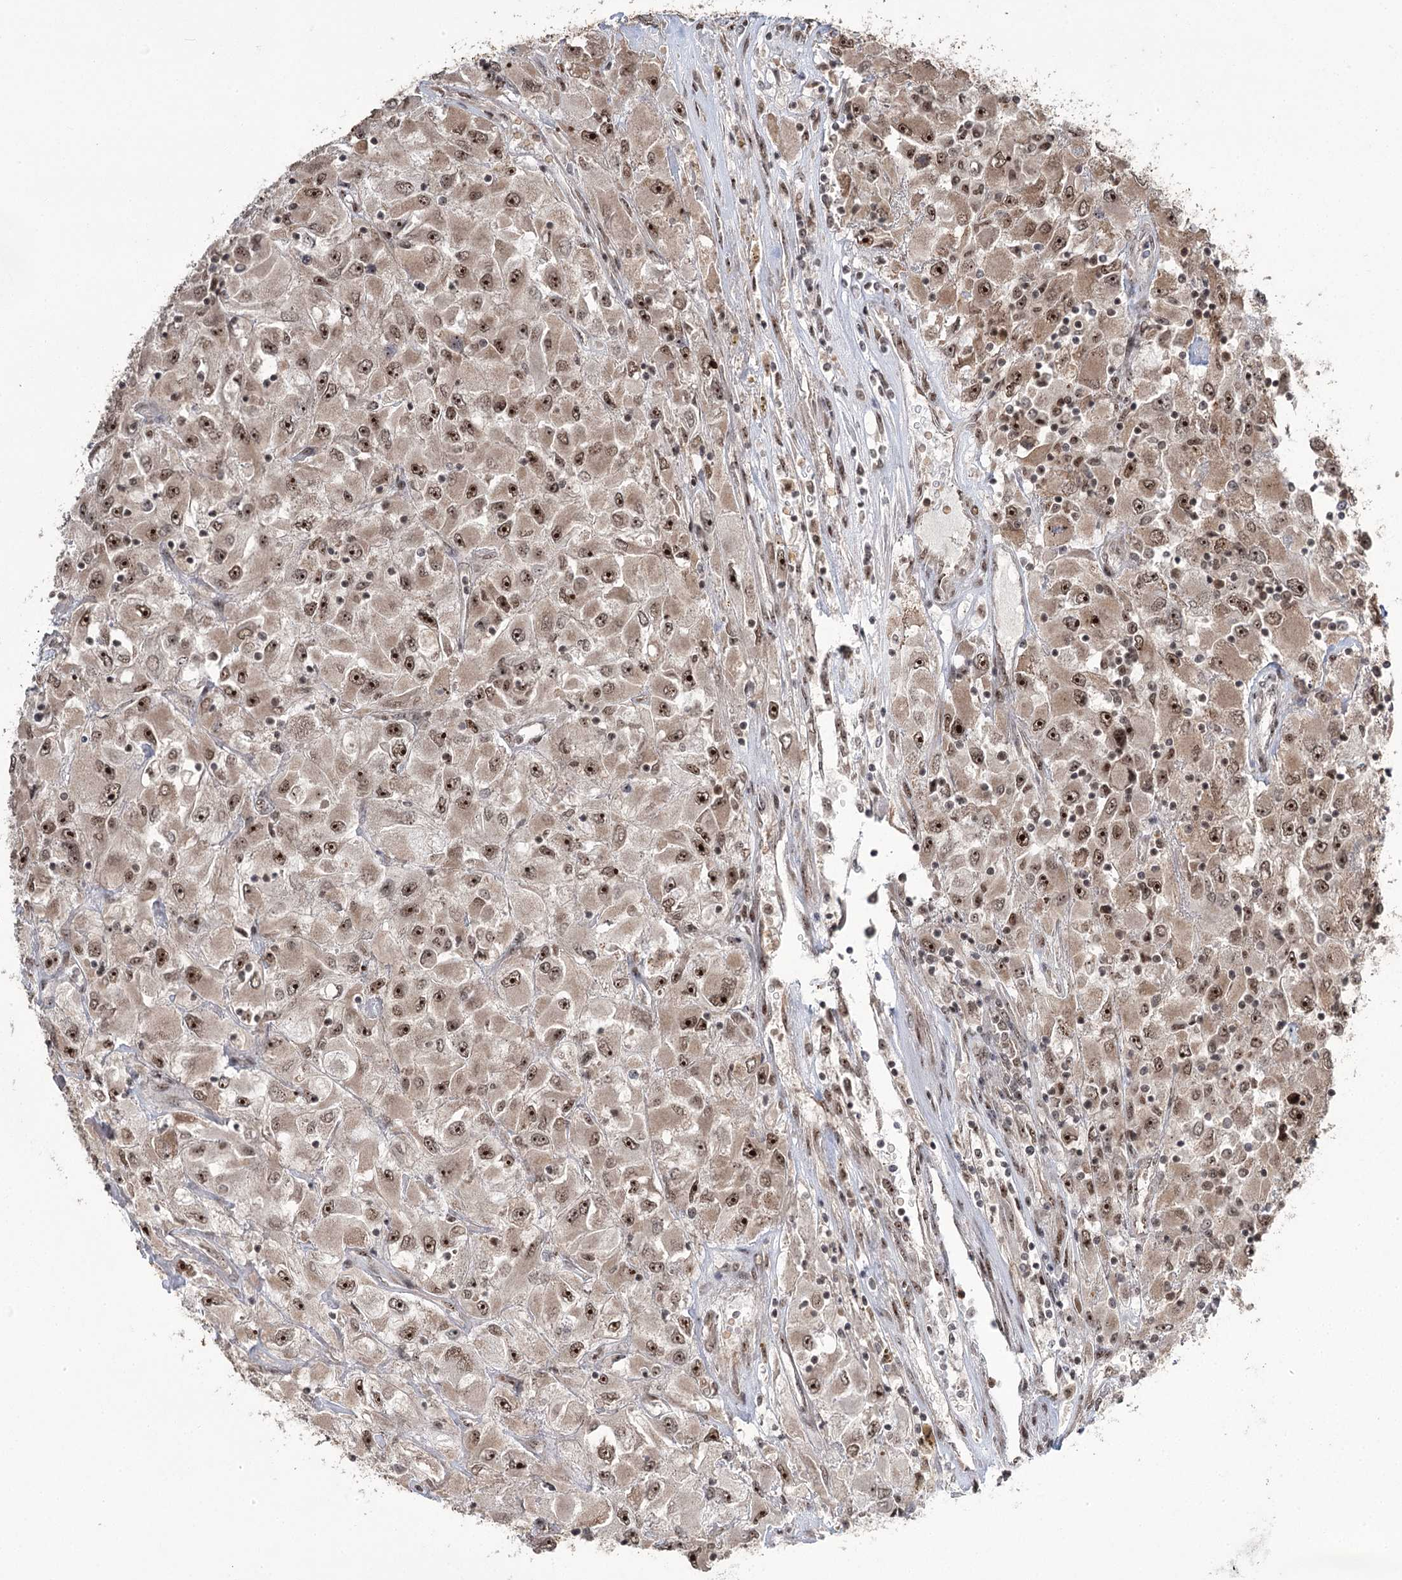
{"staining": {"intensity": "strong", "quantity": ">75%", "location": "nuclear"}, "tissue": "renal cancer", "cell_type": "Tumor cells", "image_type": "cancer", "snomed": [{"axis": "morphology", "description": "Adenocarcinoma, NOS"}, {"axis": "topography", "description": "Kidney"}], "caption": "Renal cancer (adenocarcinoma) stained for a protein (brown) reveals strong nuclear positive staining in approximately >75% of tumor cells.", "gene": "ERCC3", "patient": {"sex": "female", "age": 52}}